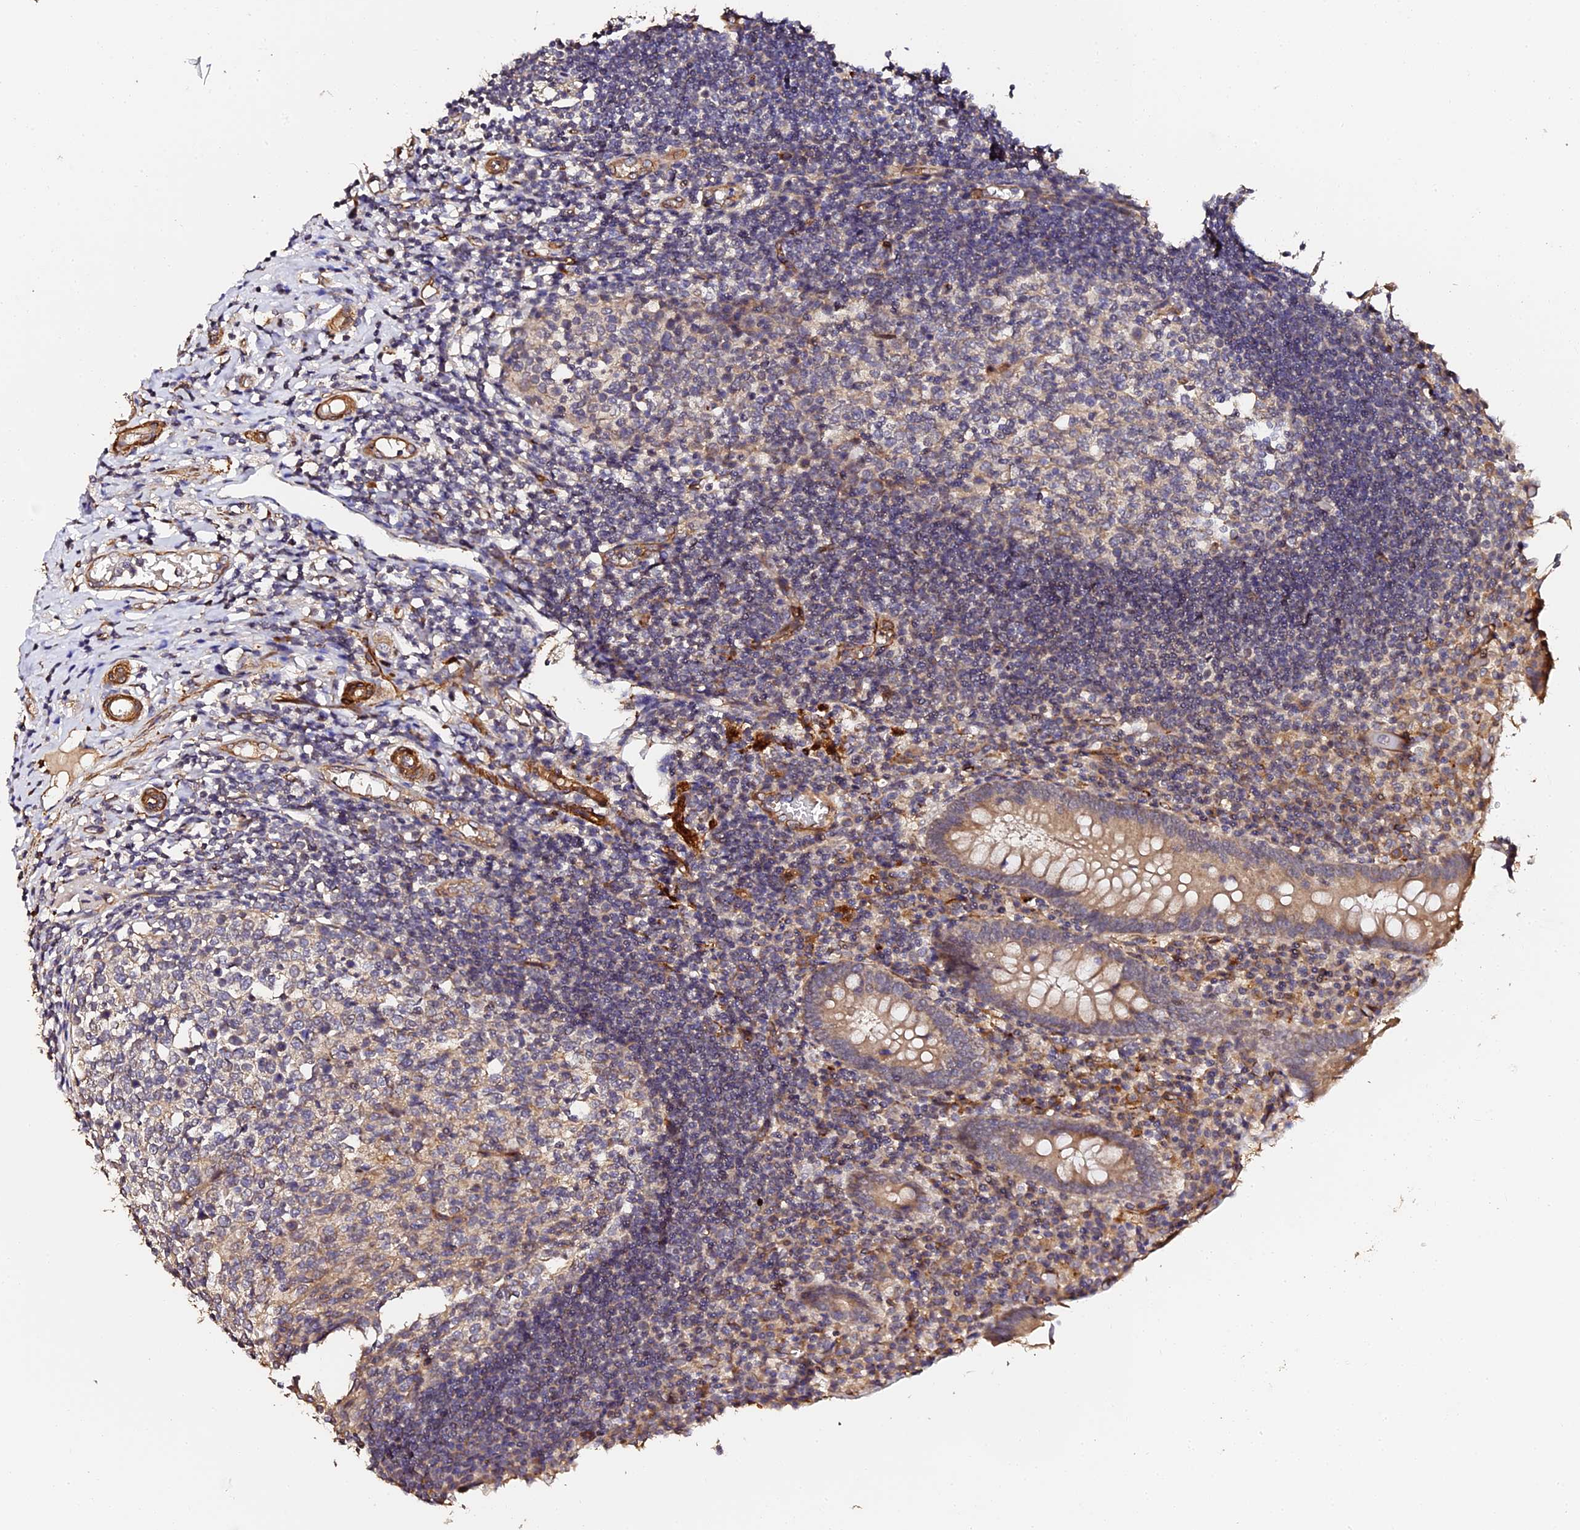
{"staining": {"intensity": "moderate", "quantity": ">75%", "location": "cytoplasmic/membranous"}, "tissue": "appendix", "cell_type": "Glandular cells", "image_type": "normal", "snomed": [{"axis": "morphology", "description": "Normal tissue, NOS"}, {"axis": "topography", "description": "Appendix"}], "caption": "Protein staining demonstrates moderate cytoplasmic/membranous expression in about >75% of glandular cells in normal appendix. (brown staining indicates protein expression, while blue staining denotes nuclei).", "gene": "TDO2", "patient": {"sex": "female", "age": 17}}